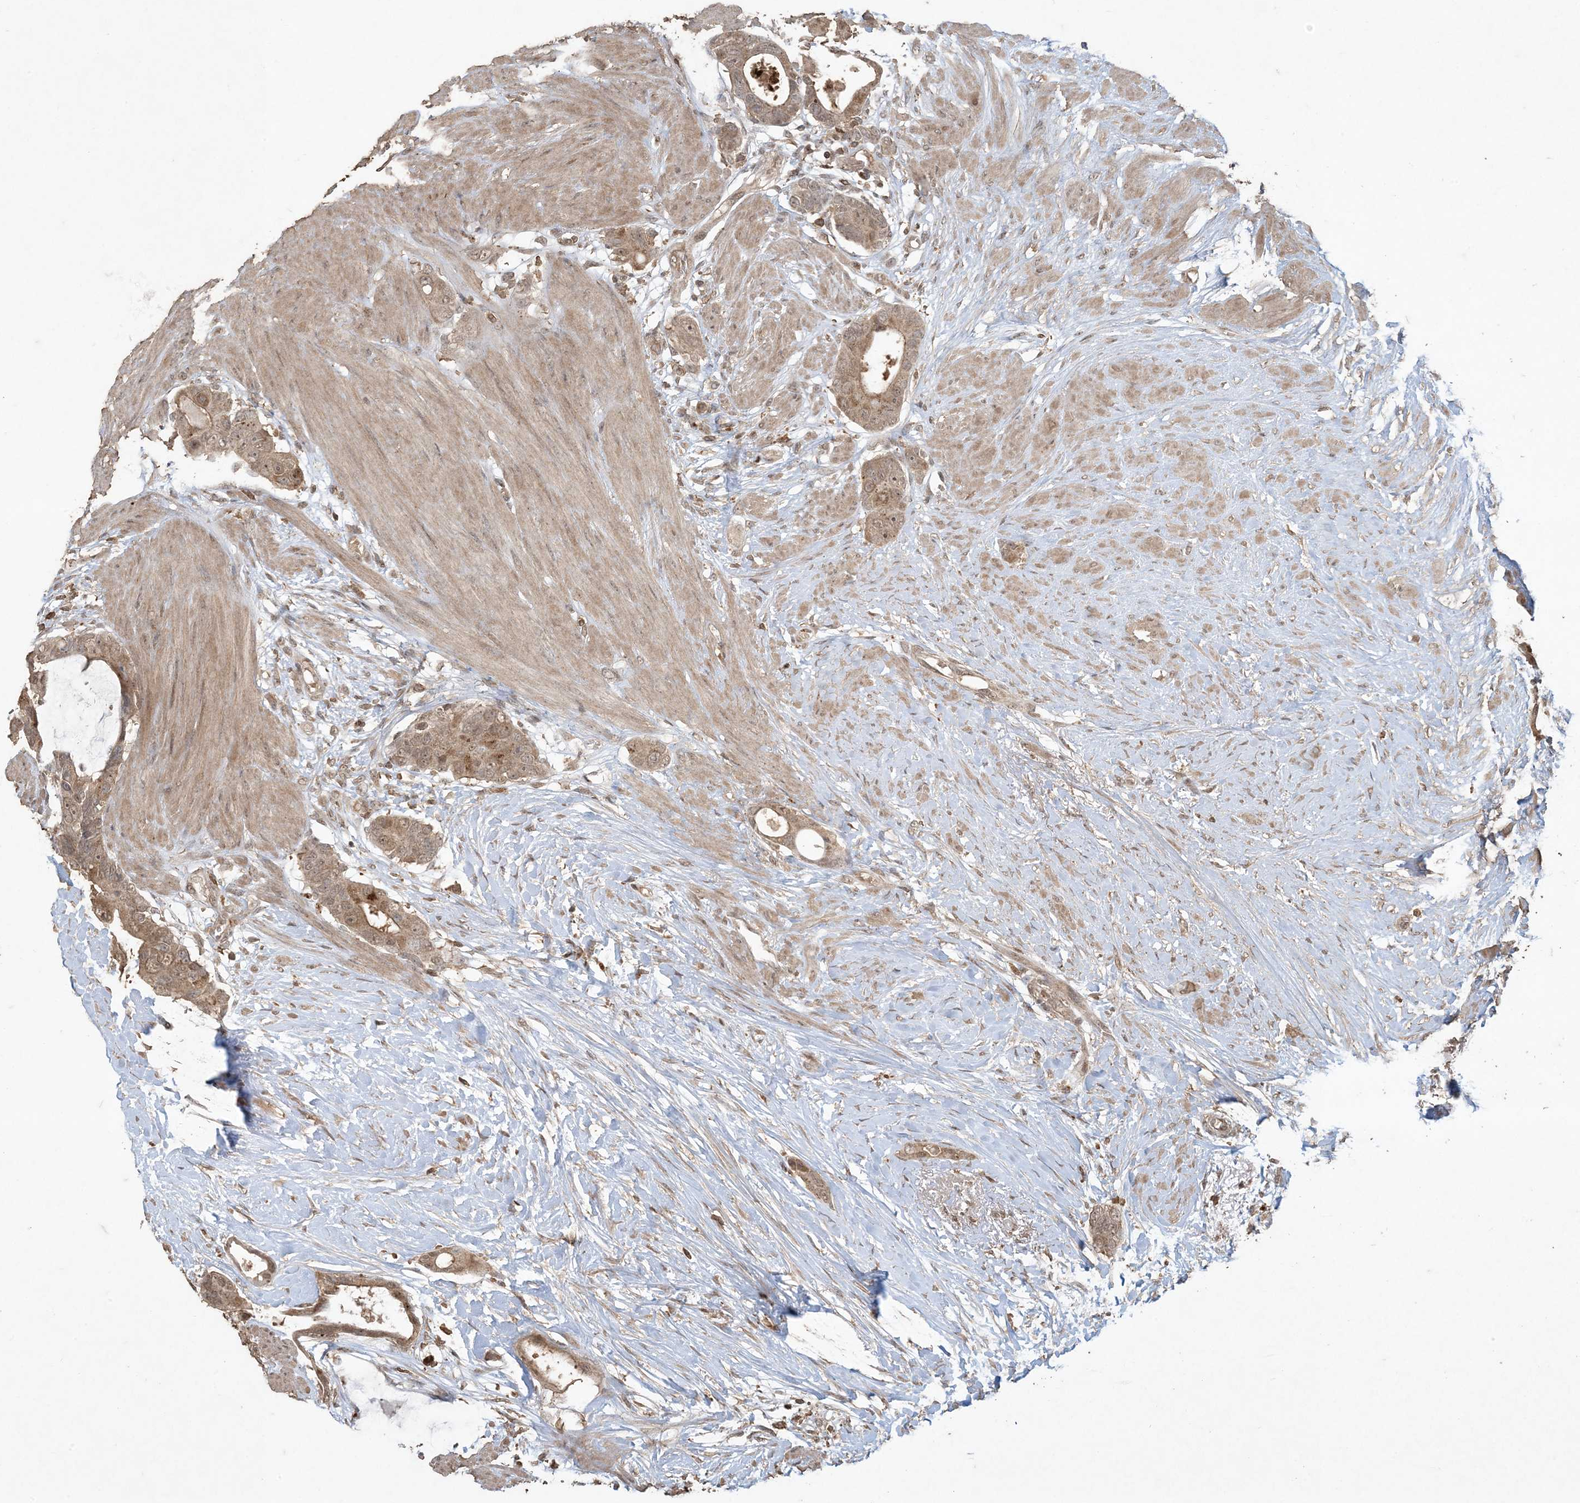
{"staining": {"intensity": "weak", "quantity": ">75%", "location": "cytoplasmic/membranous"}, "tissue": "colorectal cancer", "cell_type": "Tumor cells", "image_type": "cancer", "snomed": [{"axis": "morphology", "description": "Adenocarcinoma, NOS"}, {"axis": "topography", "description": "Rectum"}], "caption": "Tumor cells demonstrate low levels of weak cytoplasmic/membranous staining in approximately >75% of cells in colorectal cancer (adenocarcinoma). The protein of interest is stained brown, and the nuclei are stained in blue (DAB (3,3'-diaminobenzidine) IHC with brightfield microscopy, high magnification).", "gene": "EFCAB8", "patient": {"sex": "male", "age": 51}}